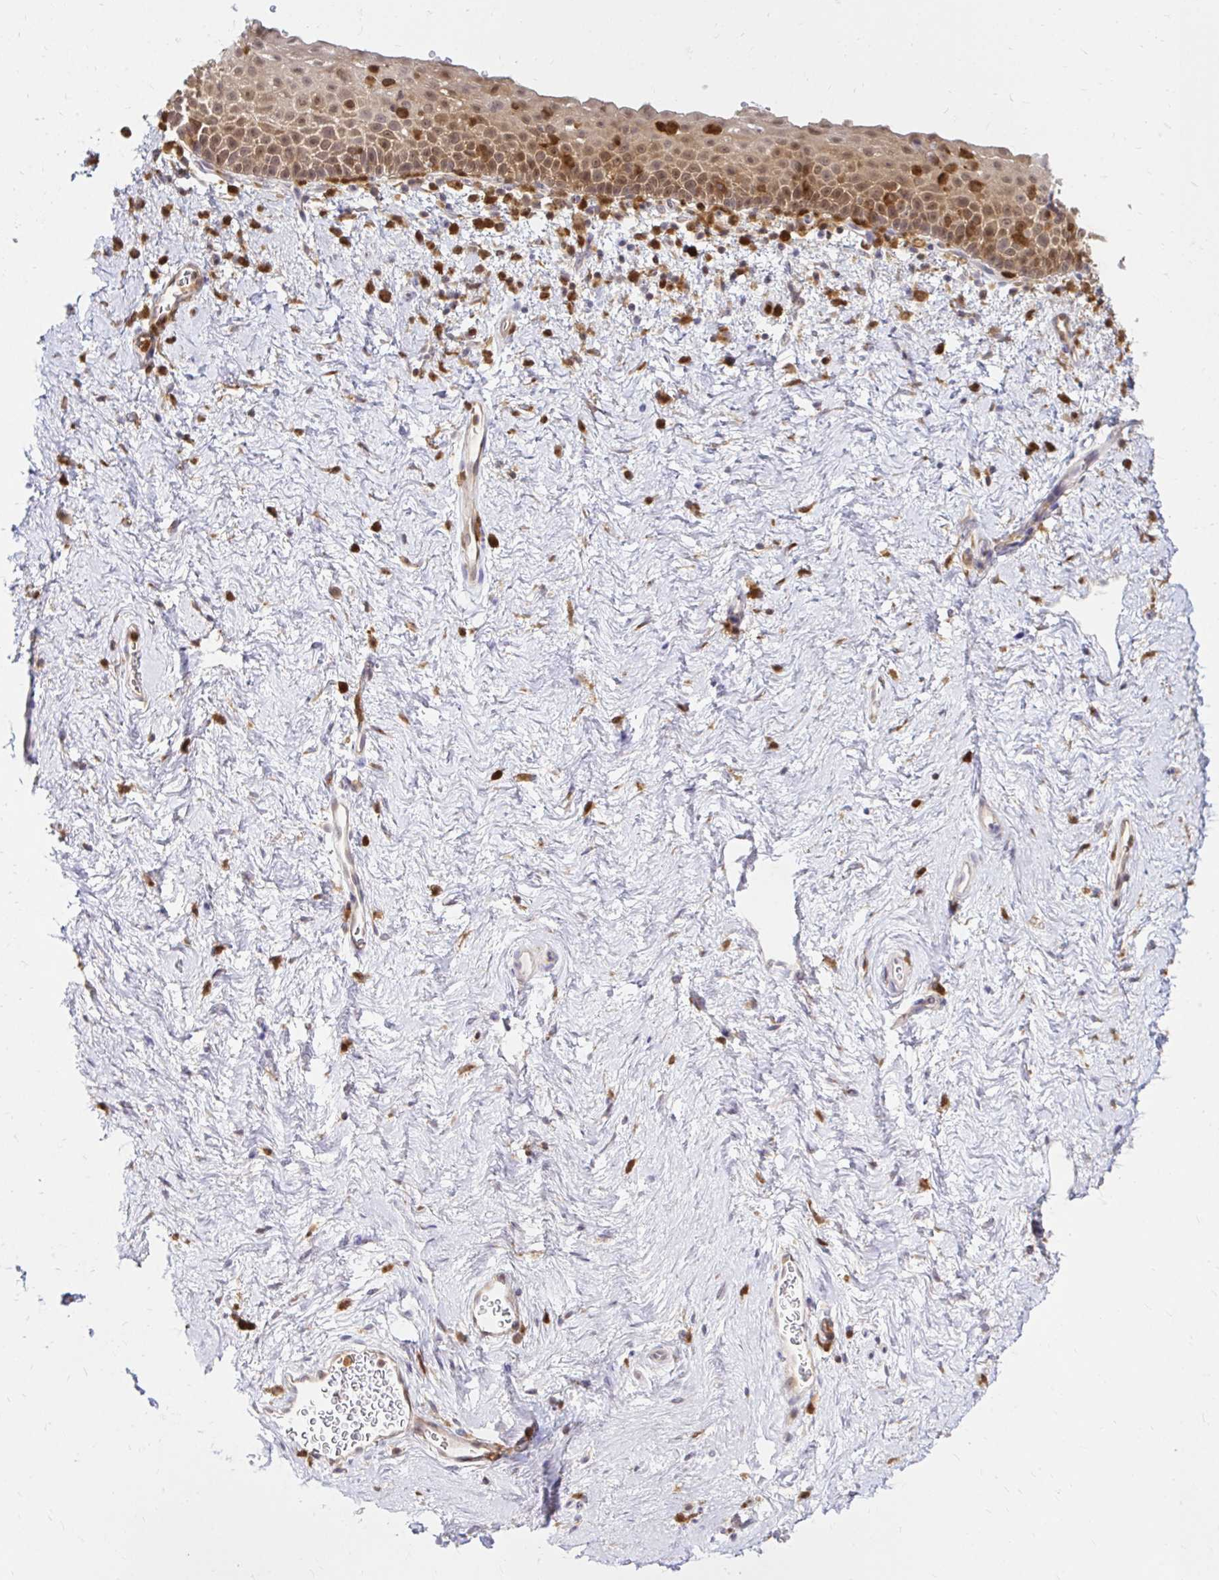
{"staining": {"intensity": "moderate", "quantity": ">75%", "location": "cytoplasmic/membranous,nuclear"}, "tissue": "vagina", "cell_type": "Squamous epithelial cells", "image_type": "normal", "snomed": [{"axis": "morphology", "description": "Normal tissue, NOS"}, {"axis": "topography", "description": "Vagina"}], "caption": "Immunohistochemistry (IHC) histopathology image of normal vagina: vagina stained using immunohistochemistry (IHC) reveals medium levels of moderate protein expression localized specifically in the cytoplasmic/membranous,nuclear of squamous epithelial cells, appearing as a cytoplasmic/membranous,nuclear brown color.", "gene": "PYCARD", "patient": {"sex": "female", "age": 61}}